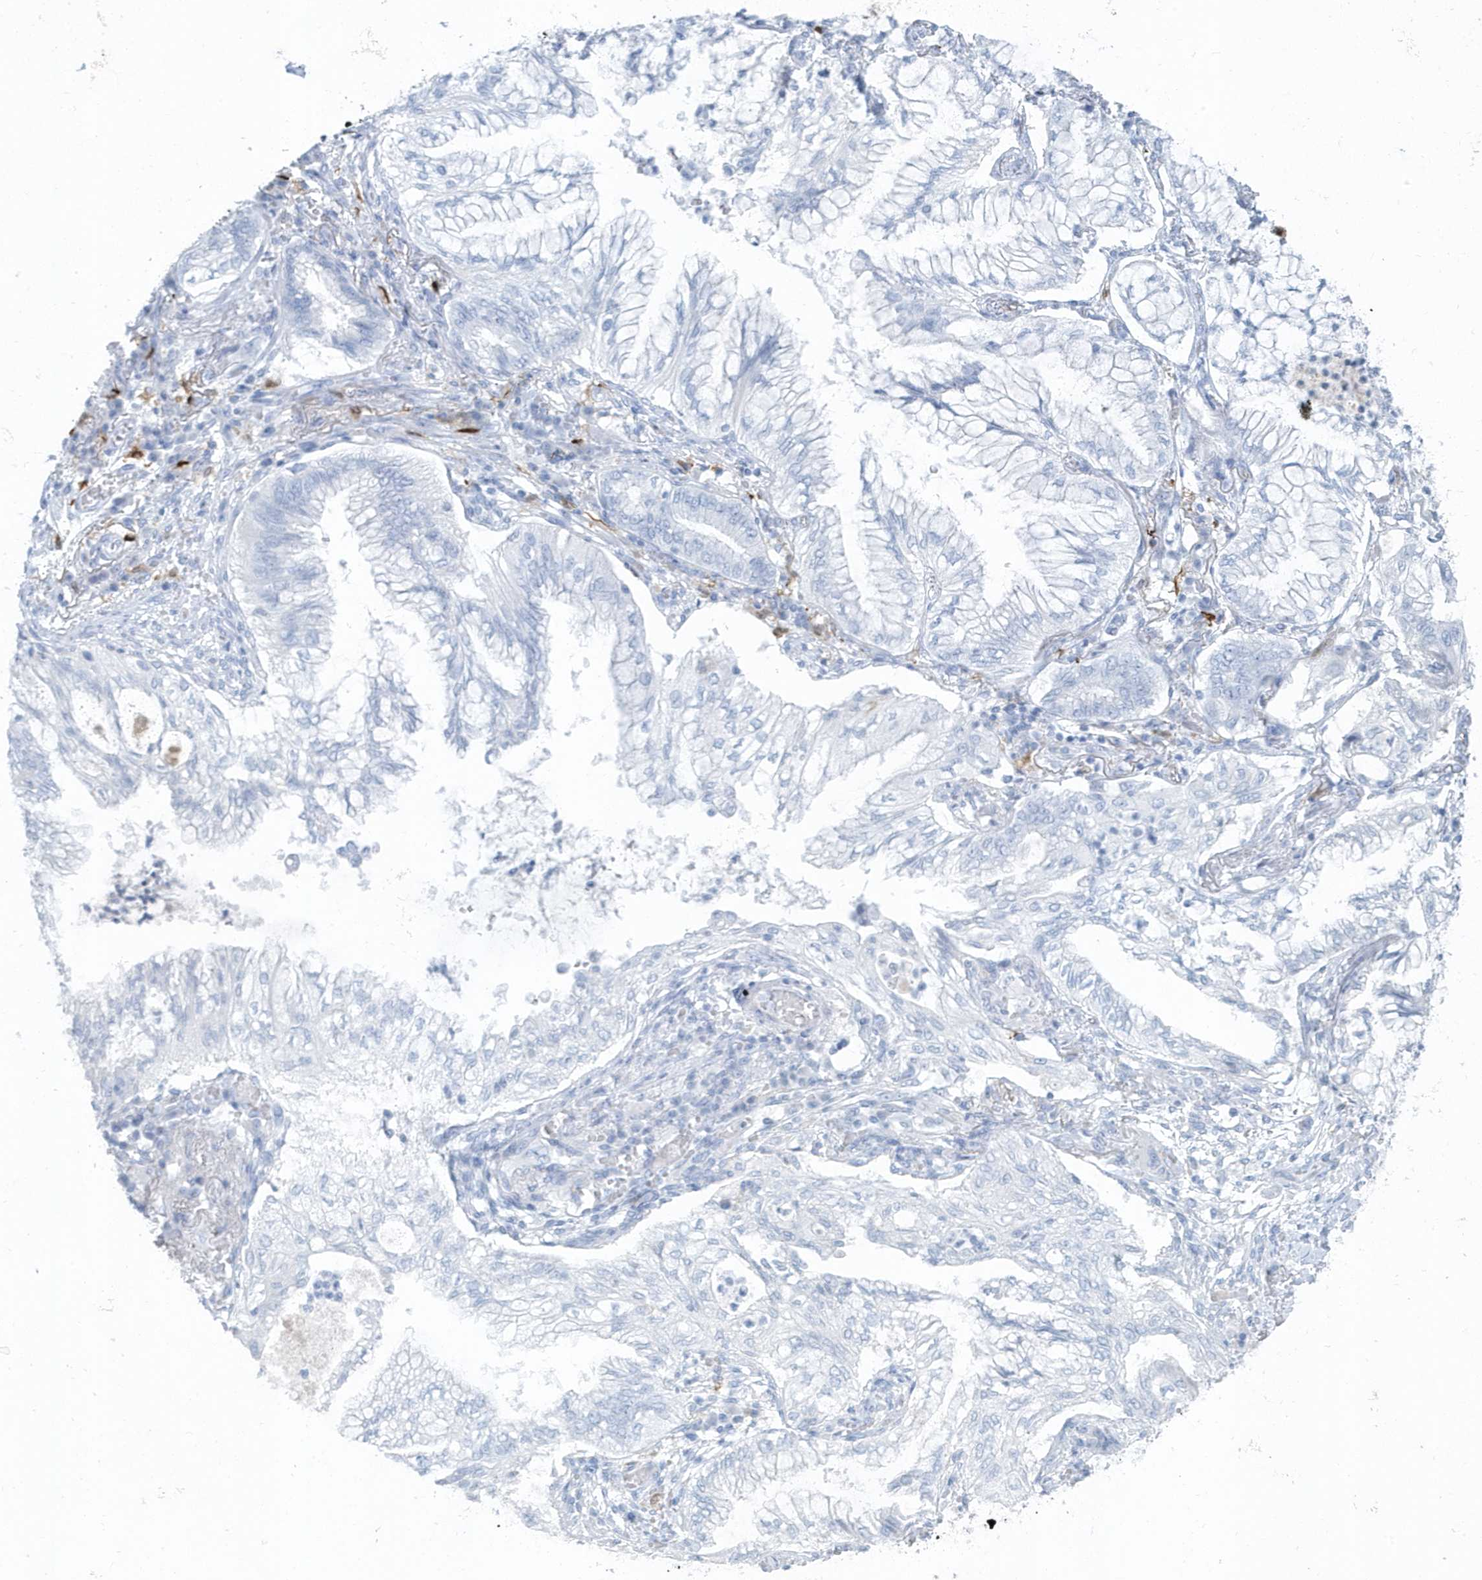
{"staining": {"intensity": "negative", "quantity": "none", "location": "none"}, "tissue": "lung cancer", "cell_type": "Tumor cells", "image_type": "cancer", "snomed": [{"axis": "morphology", "description": "Adenocarcinoma, NOS"}, {"axis": "topography", "description": "Lung"}], "caption": "This photomicrograph is of adenocarcinoma (lung) stained with IHC to label a protein in brown with the nuclei are counter-stained blue. There is no staining in tumor cells.", "gene": "FAM98A", "patient": {"sex": "female", "age": 70}}